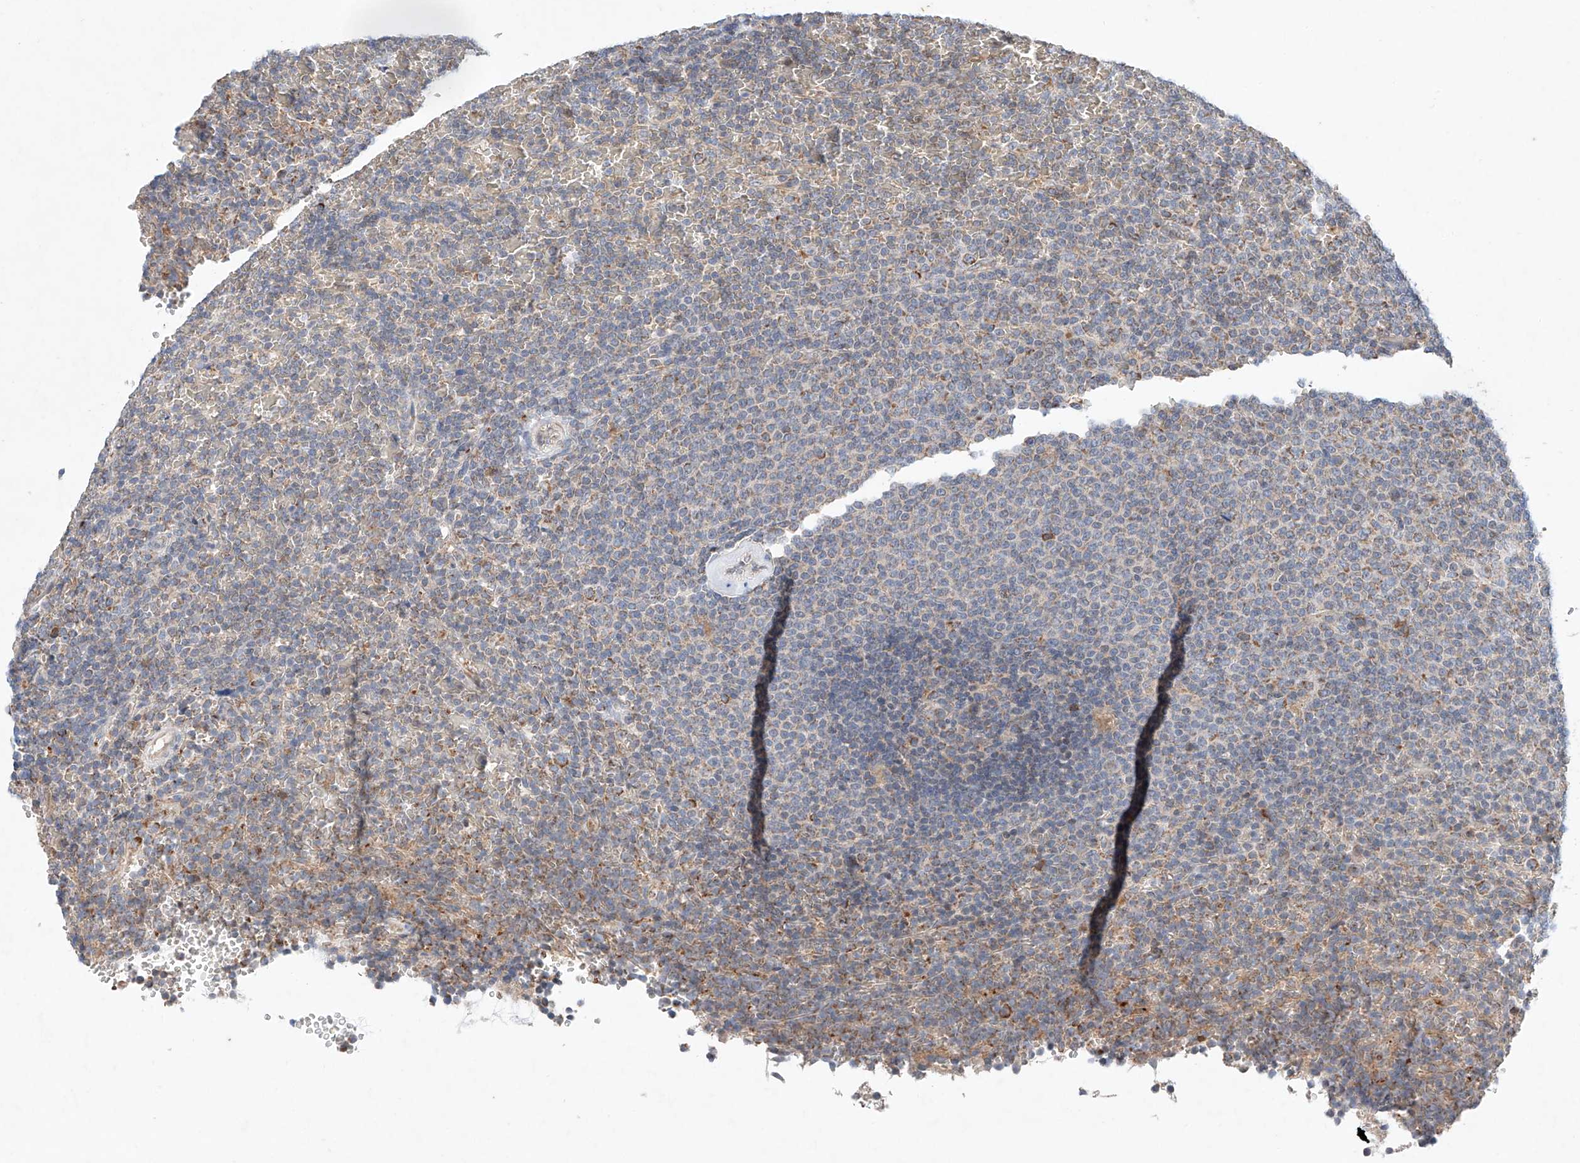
{"staining": {"intensity": "weak", "quantity": "<25%", "location": "cytoplasmic/membranous"}, "tissue": "lymphoma", "cell_type": "Tumor cells", "image_type": "cancer", "snomed": [{"axis": "morphology", "description": "Malignant lymphoma, non-Hodgkin's type, Low grade"}, {"axis": "topography", "description": "Spleen"}], "caption": "Low-grade malignant lymphoma, non-Hodgkin's type was stained to show a protein in brown. There is no significant positivity in tumor cells.", "gene": "FASTK", "patient": {"sex": "female", "age": 77}}